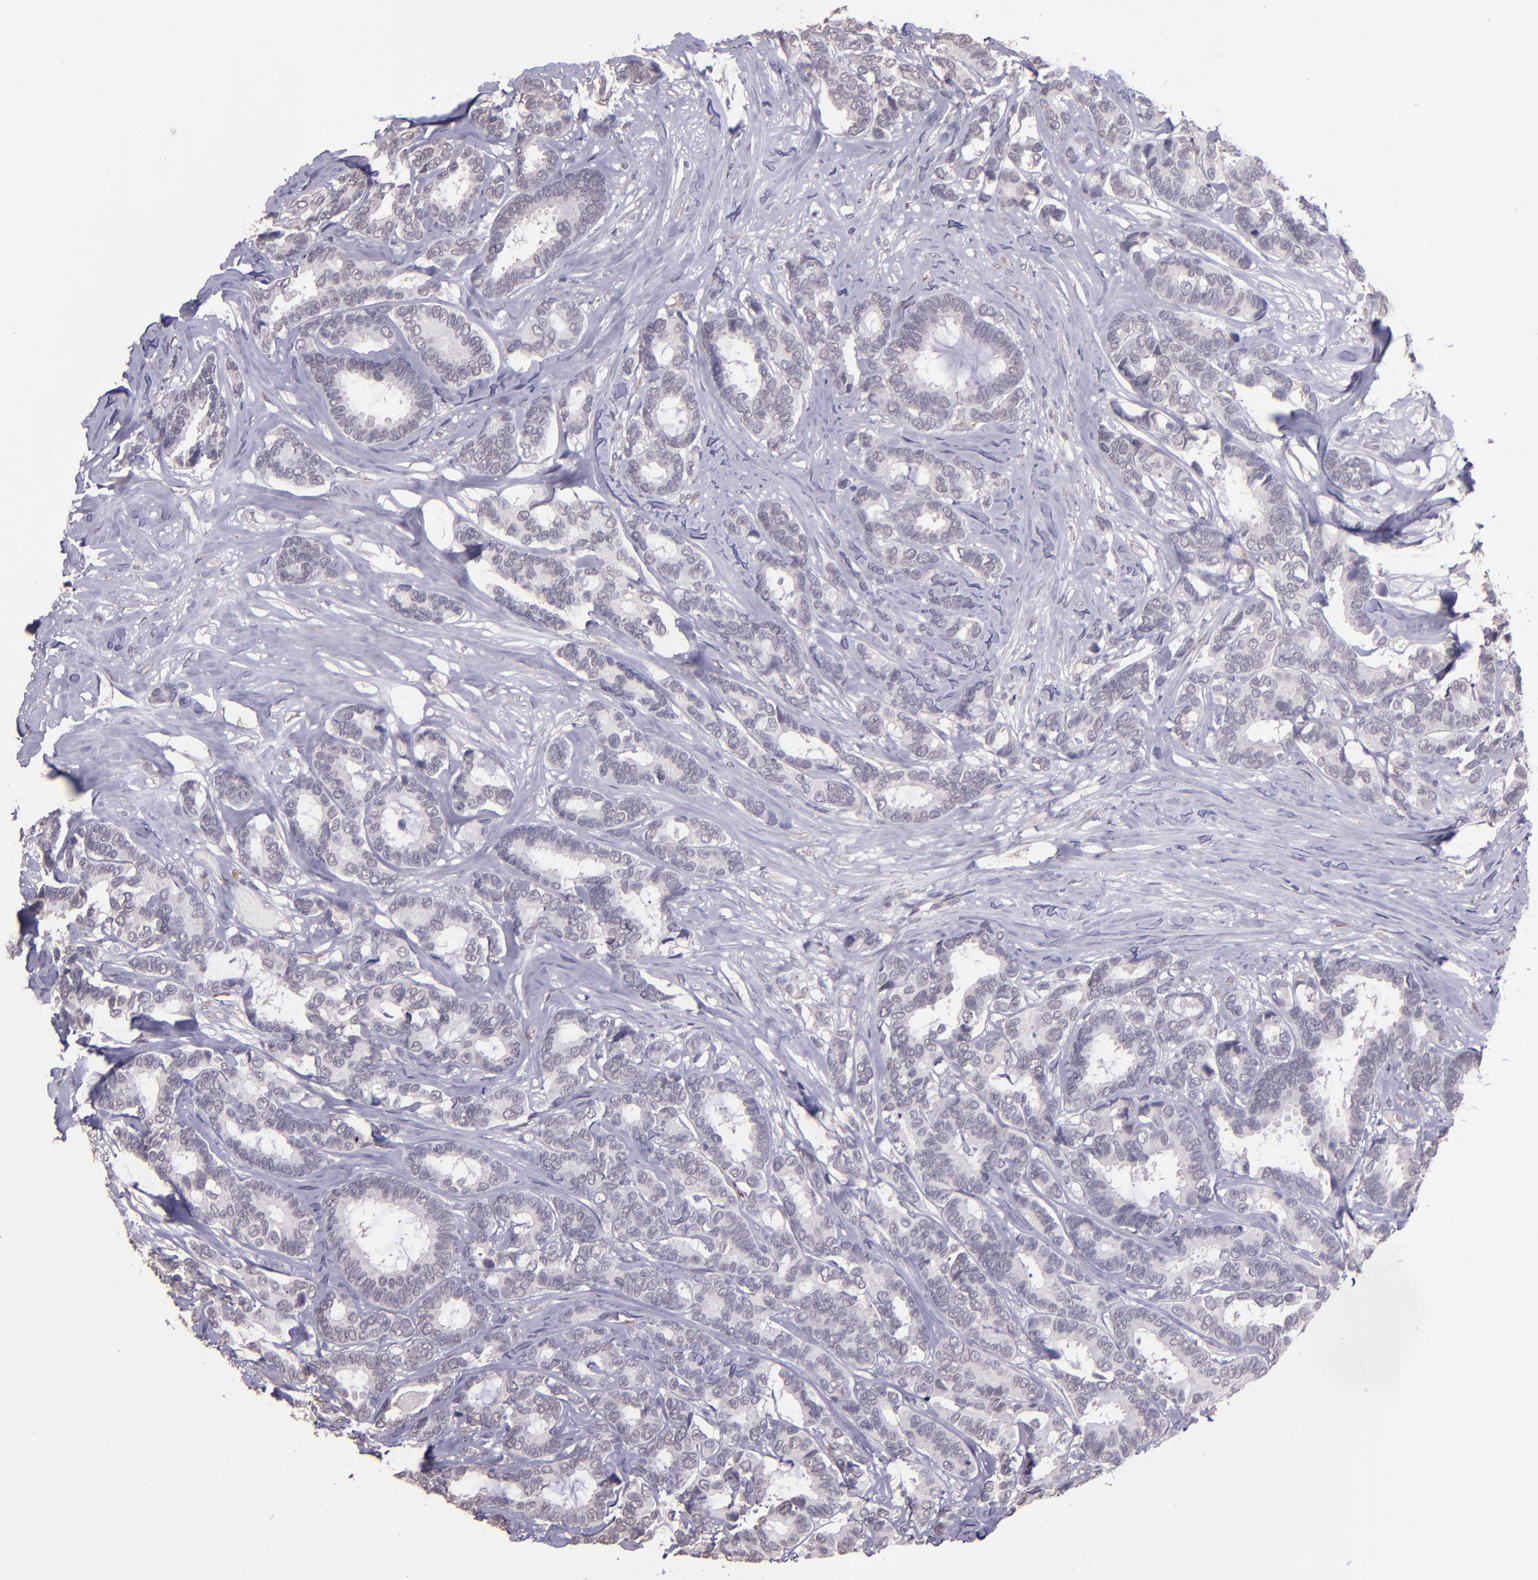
{"staining": {"intensity": "weak", "quantity": "<25%", "location": "cytoplasmic/membranous"}, "tissue": "breast cancer", "cell_type": "Tumor cells", "image_type": "cancer", "snomed": [{"axis": "morphology", "description": "Duct carcinoma"}, {"axis": "topography", "description": "Breast"}], "caption": "Breast infiltrating ductal carcinoma was stained to show a protein in brown. There is no significant positivity in tumor cells. Brightfield microscopy of IHC stained with DAB (3,3'-diaminobenzidine) (brown) and hematoxylin (blue), captured at high magnification.", "gene": "TAF7L", "patient": {"sex": "female", "age": 87}}